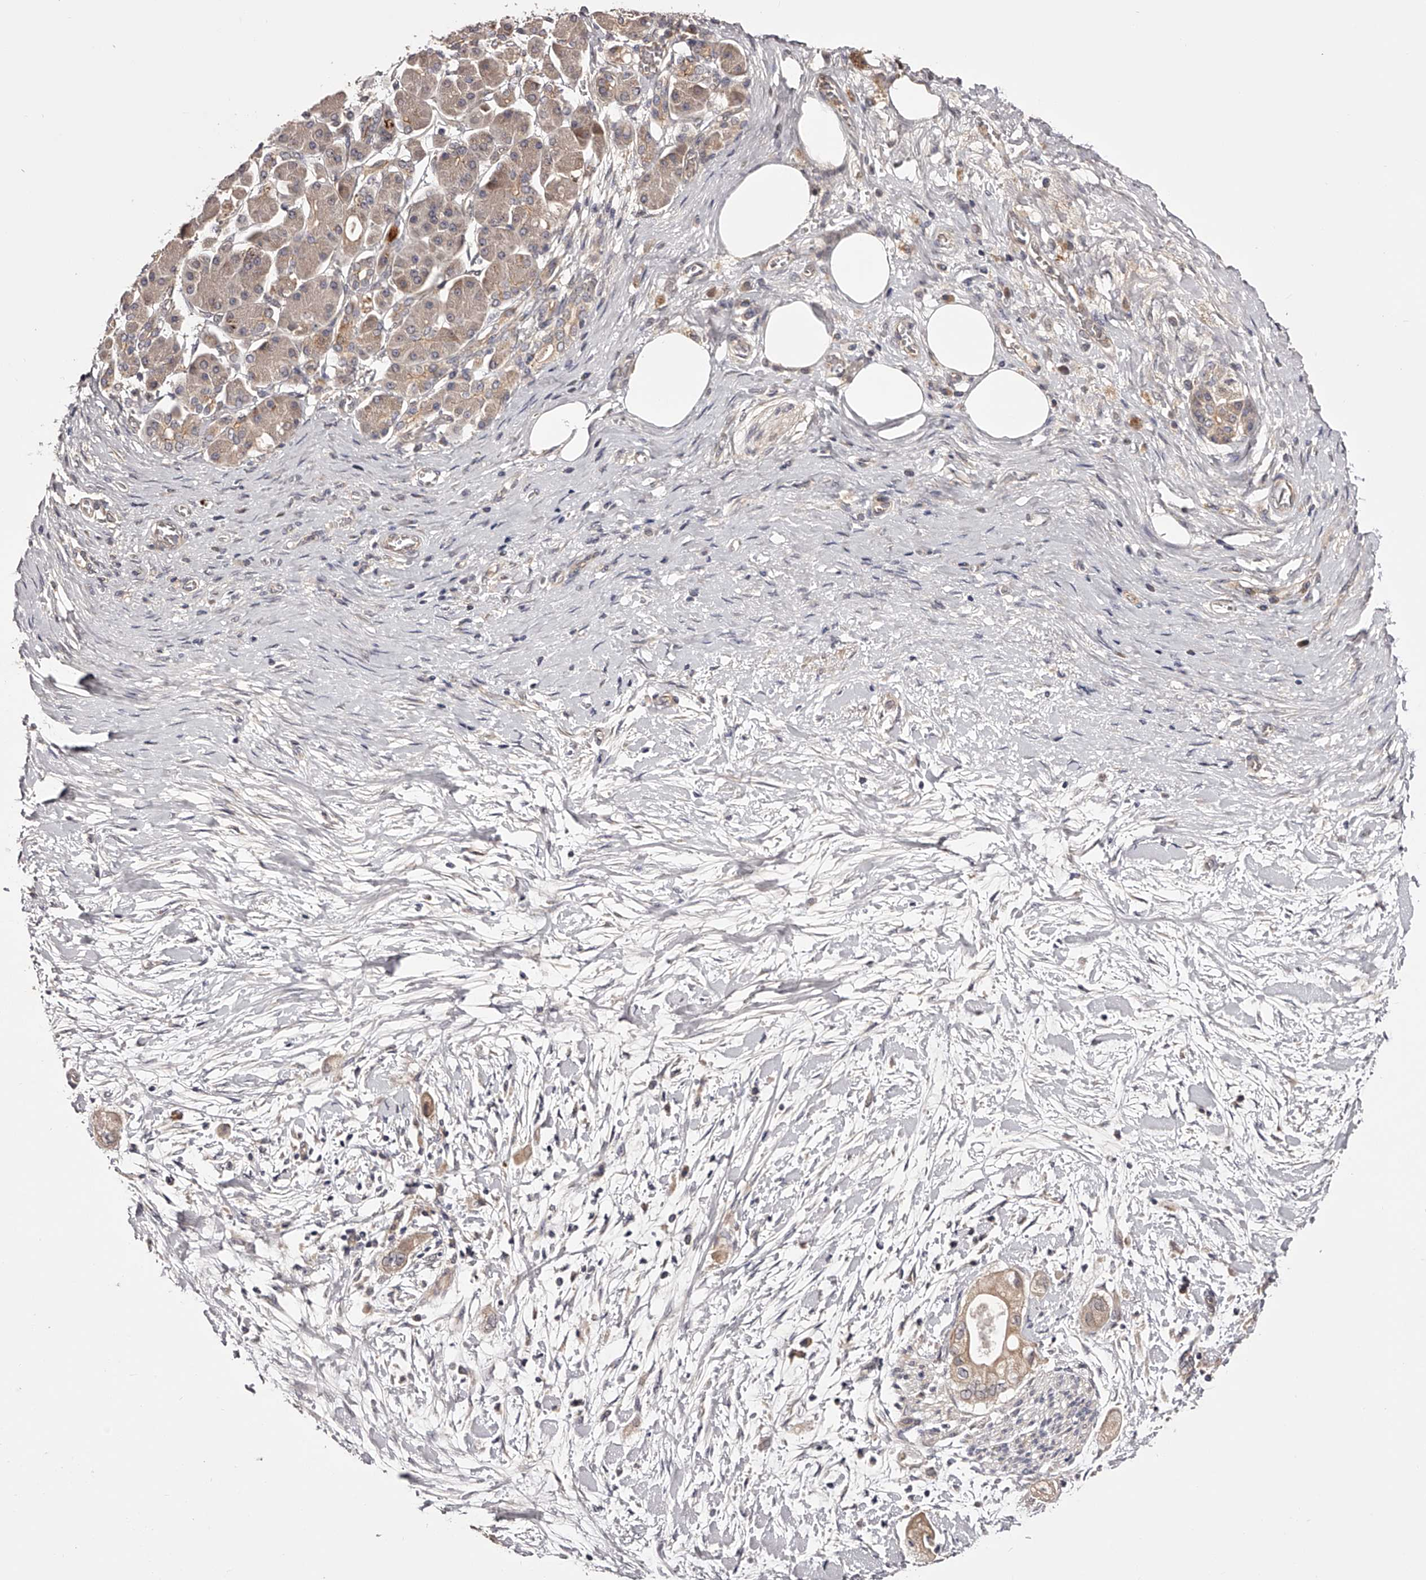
{"staining": {"intensity": "weak", "quantity": ">75%", "location": "cytoplasmic/membranous"}, "tissue": "pancreatic cancer", "cell_type": "Tumor cells", "image_type": "cancer", "snomed": [{"axis": "morphology", "description": "Adenocarcinoma, NOS"}, {"axis": "topography", "description": "Pancreas"}], "caption": "This micrograph displays immunohistochemistry staining of human adenocarcinoma (pancreatic), with low weak cytoplasmic/membranous staining in approximately >75% of tumor cells.", "gene": "ODF2L", "patient": {"sex": "male", "age": 58}}